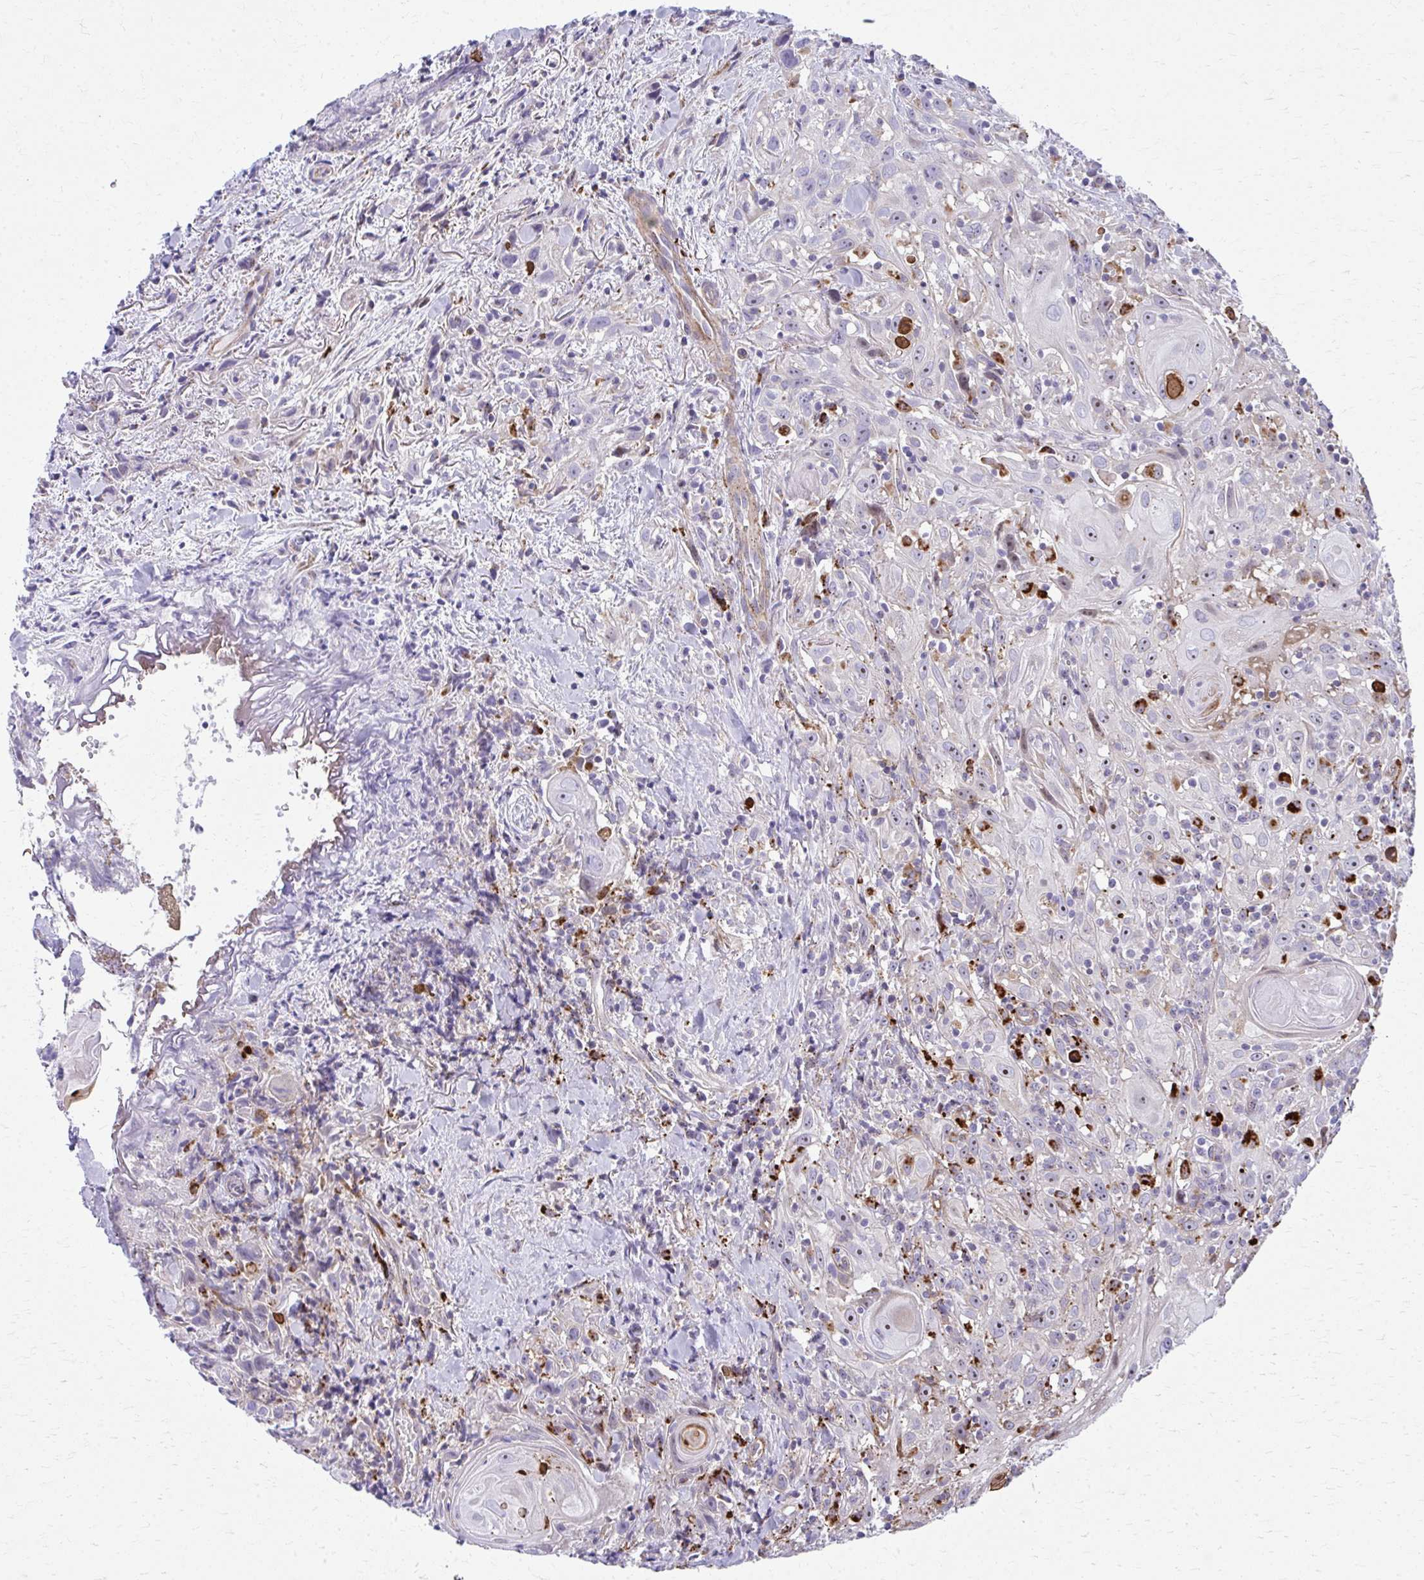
{"staining": {"intensity": "moderate", "quantity": "<25%", "location": "nuclear"}, "tissue": "head and neck cancer", "cell_type": "Tumor cells", "image_type": "cancer", "snomed": [{"axis": "morphology", "description": "Squamous cell carcinoma, NOS"}, {"axis": "topography", "description": "Head-Neck"}], "caption": "DAB immunohistochemical staining of human squamous cell carcinoma (head and neck) exhibits moderate nuclear protein positivity in approximately <25% of tumor cells.", "gene": "LRRC4B", "patient": {"sex": "female", "age": 95}}